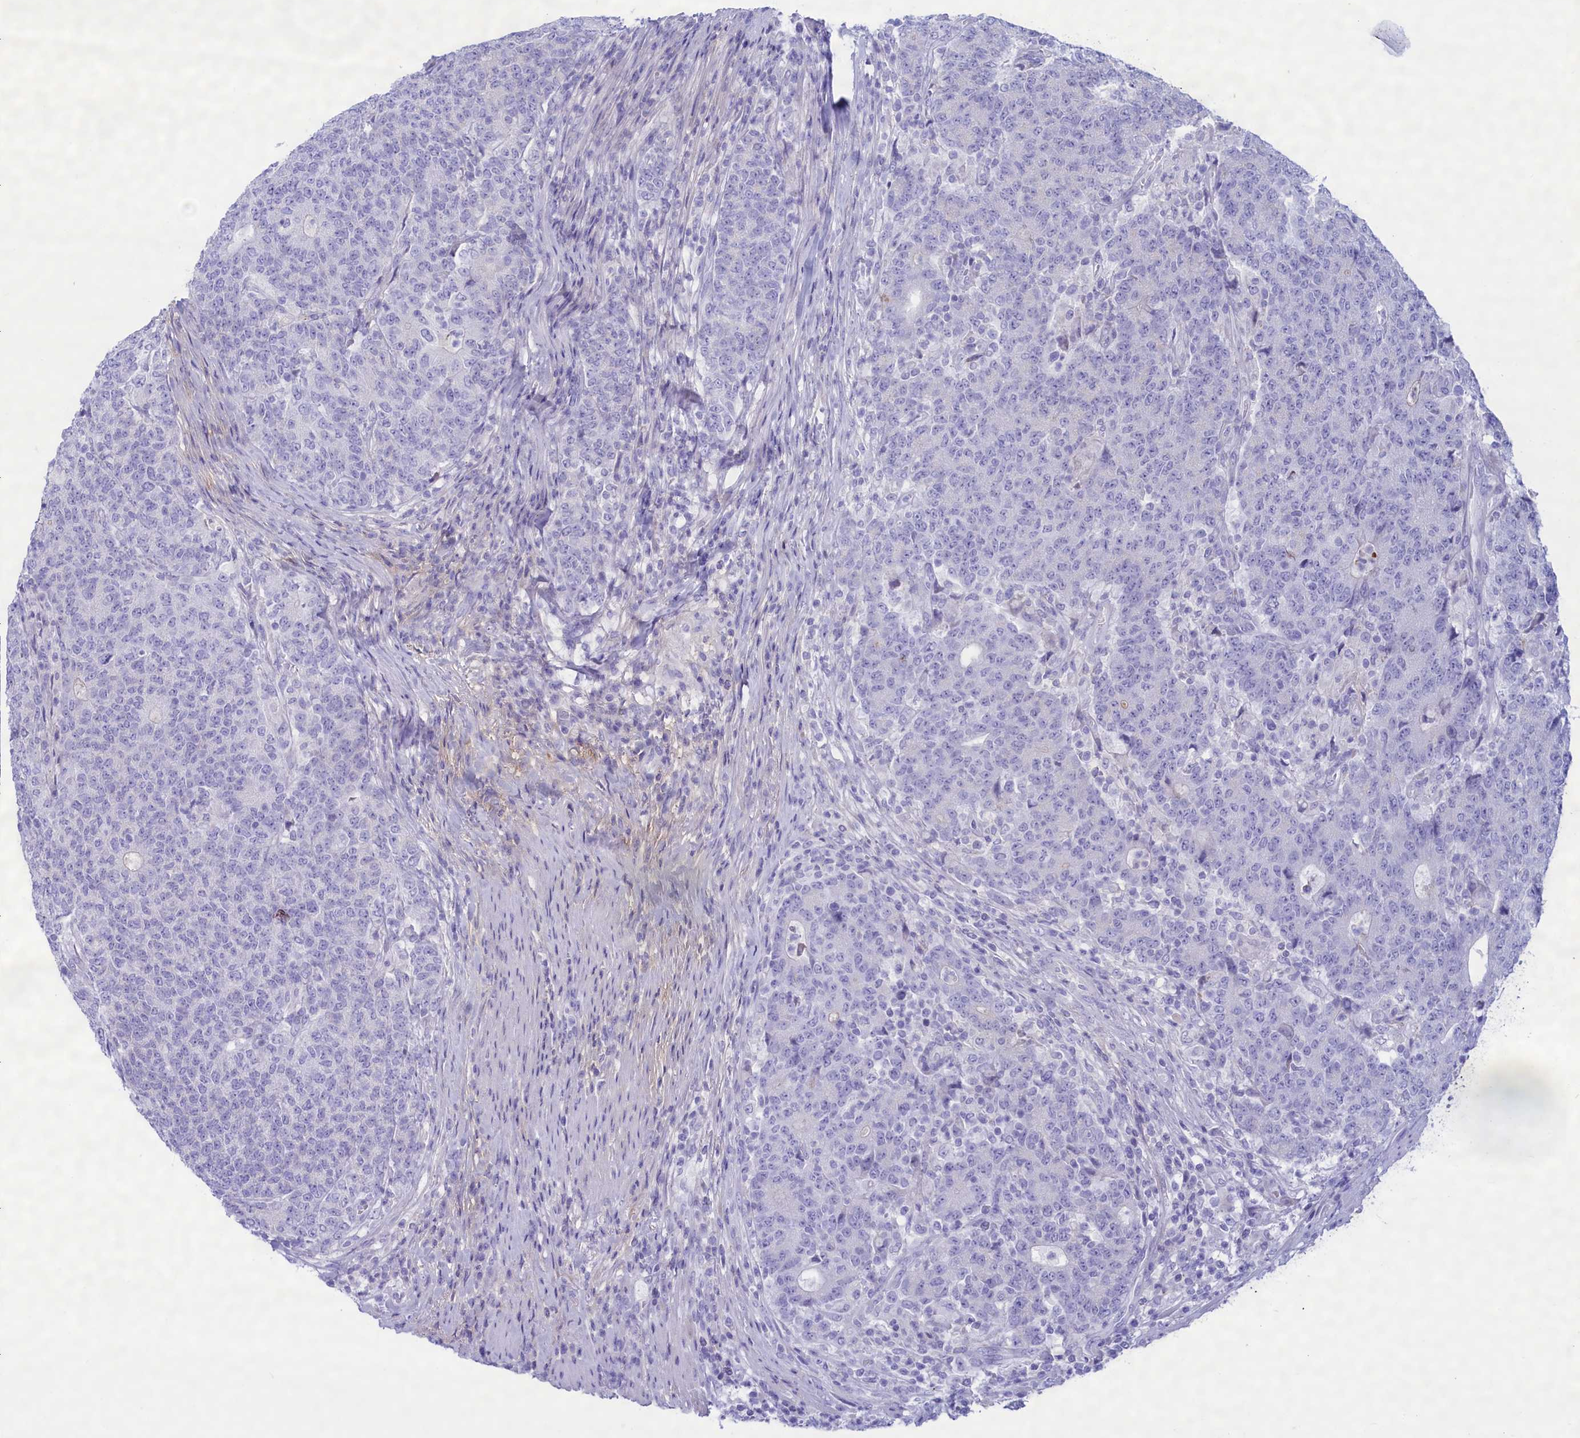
{"staining": {"intensity": "negative", "quantity": "none", "location": "none"}, "tissue": "colorectal cancer", "cell_type": "Tumor cells", "image_type": "cancer", "snomed": [{"axis": "morphology", "description": "Adenocarcinoma, NOS"}, {"axis": "topography", "description": "Colon"}], "caption": "Immunohistochemical staining of adenocarcinoma (colorectal) displays no significant staining in tumor cells.", "gene": "MPV17L2", "patient": {"sex": "female", "age": 75}}